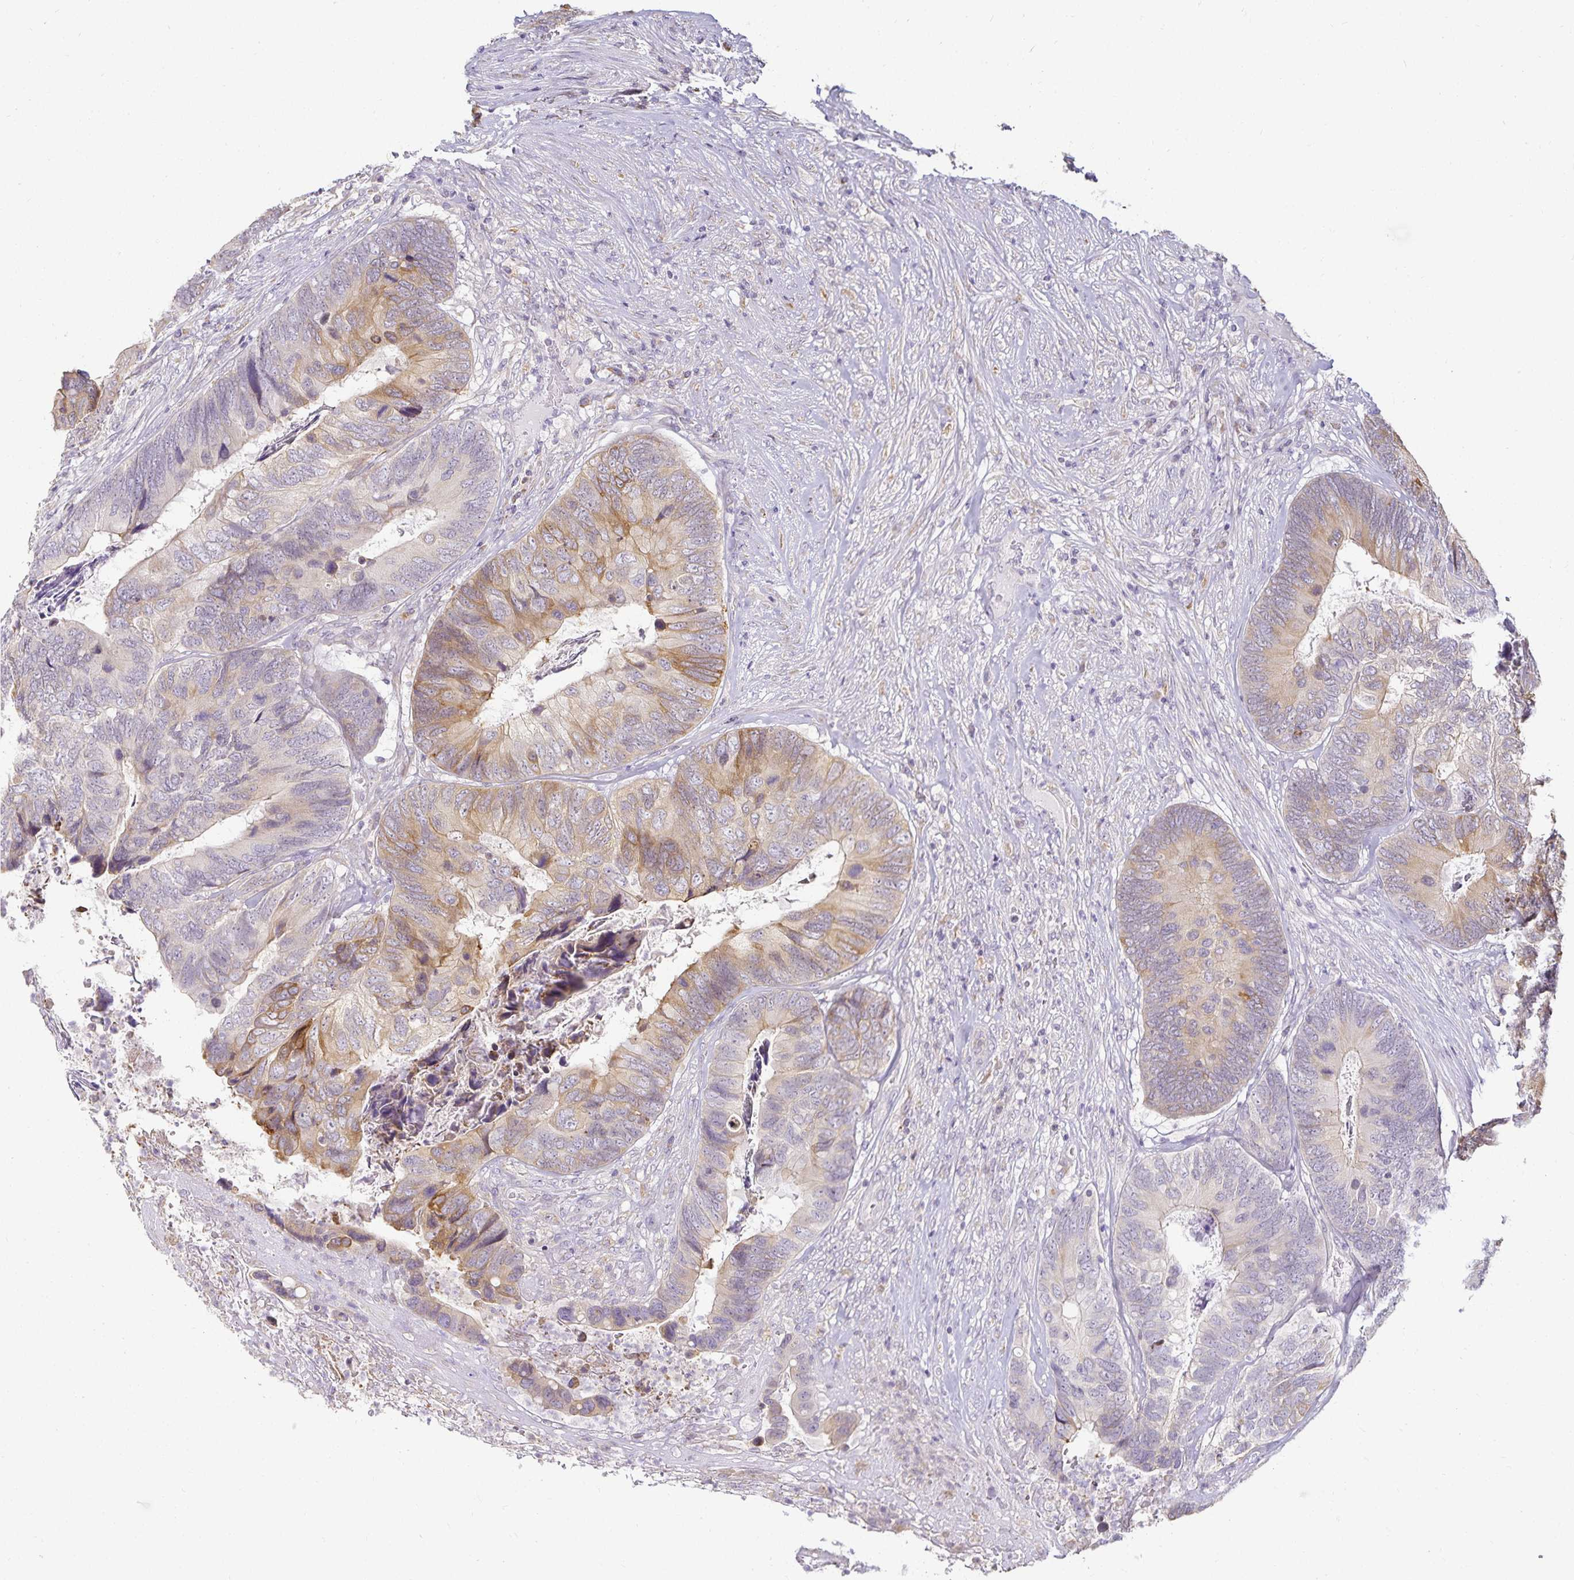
{"staining": {"intensity": "moderate", "quantity": "25%-75%", "location": "cytoplasmic/membranous"}, "tissue": "colorectal cancer", "cell_type": "Tumor cells", "image_type": "cancer", "snomed": [{"axis": "morphology", "description": "Adenocarcinoma, NOS"}, {"axis": "topography", "description": "Colon"}], "caption": "DAB (3,3'-diaminobenzidine) immunohistochemical staining of human colorectal cancer (adenocarcinoma) demonstrates moderate cytoplasmic/membranous protein expression in about 25%-75% of tumor cells.", "gene": "GP2", "patient": {"sex": "female", "age": 67}}